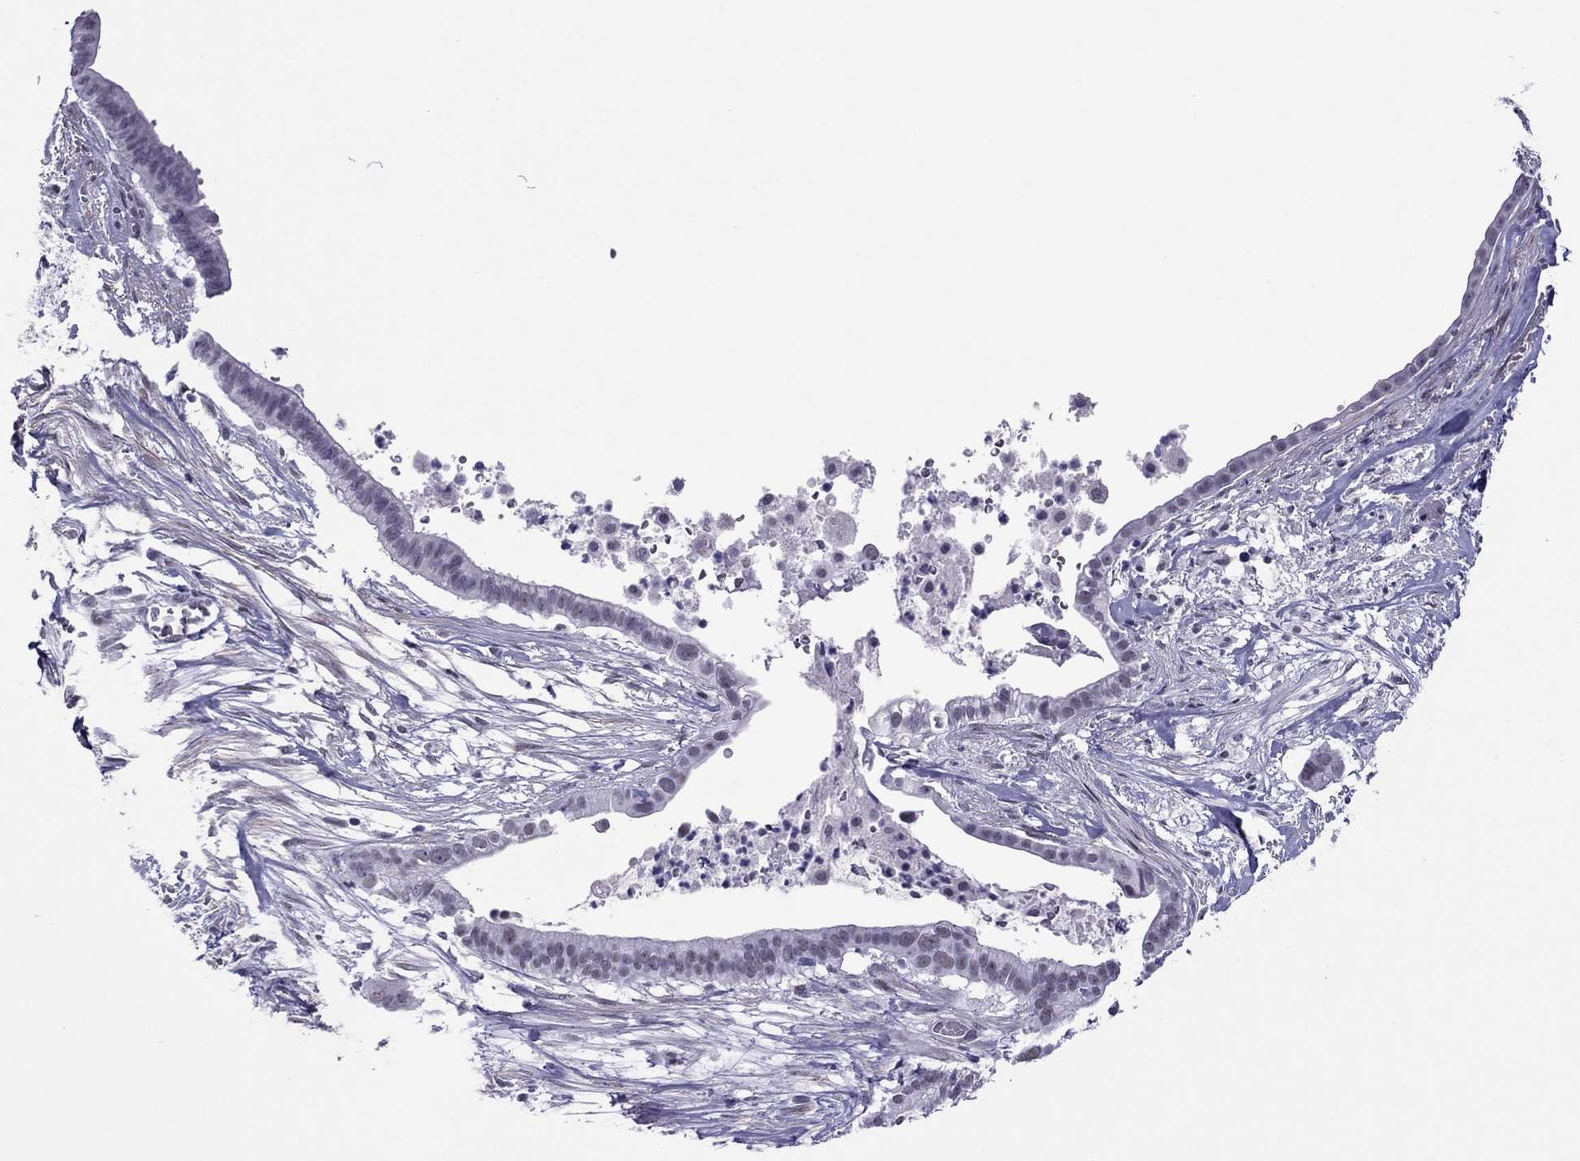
{"staining": {"intensity": "negative", "quantity": "none", "location": "none"}, "tissue": "pancreatic cancer", "cell_type": "Tumor cells", "image_type": "cancer", "snomed": [{"axis": "morphology", "description": "Adenocarcinoma, NOS"}, {"axis": "topography", "description": "Pancreas"}], "caption": "This is an immunohistochemistry (IHC) photomicrograph of pancreatic adenocarcinoma. There is no expression in tumor cells.", "gene": "ZNF646", "patient": {"sex": "male", "age": 61}}